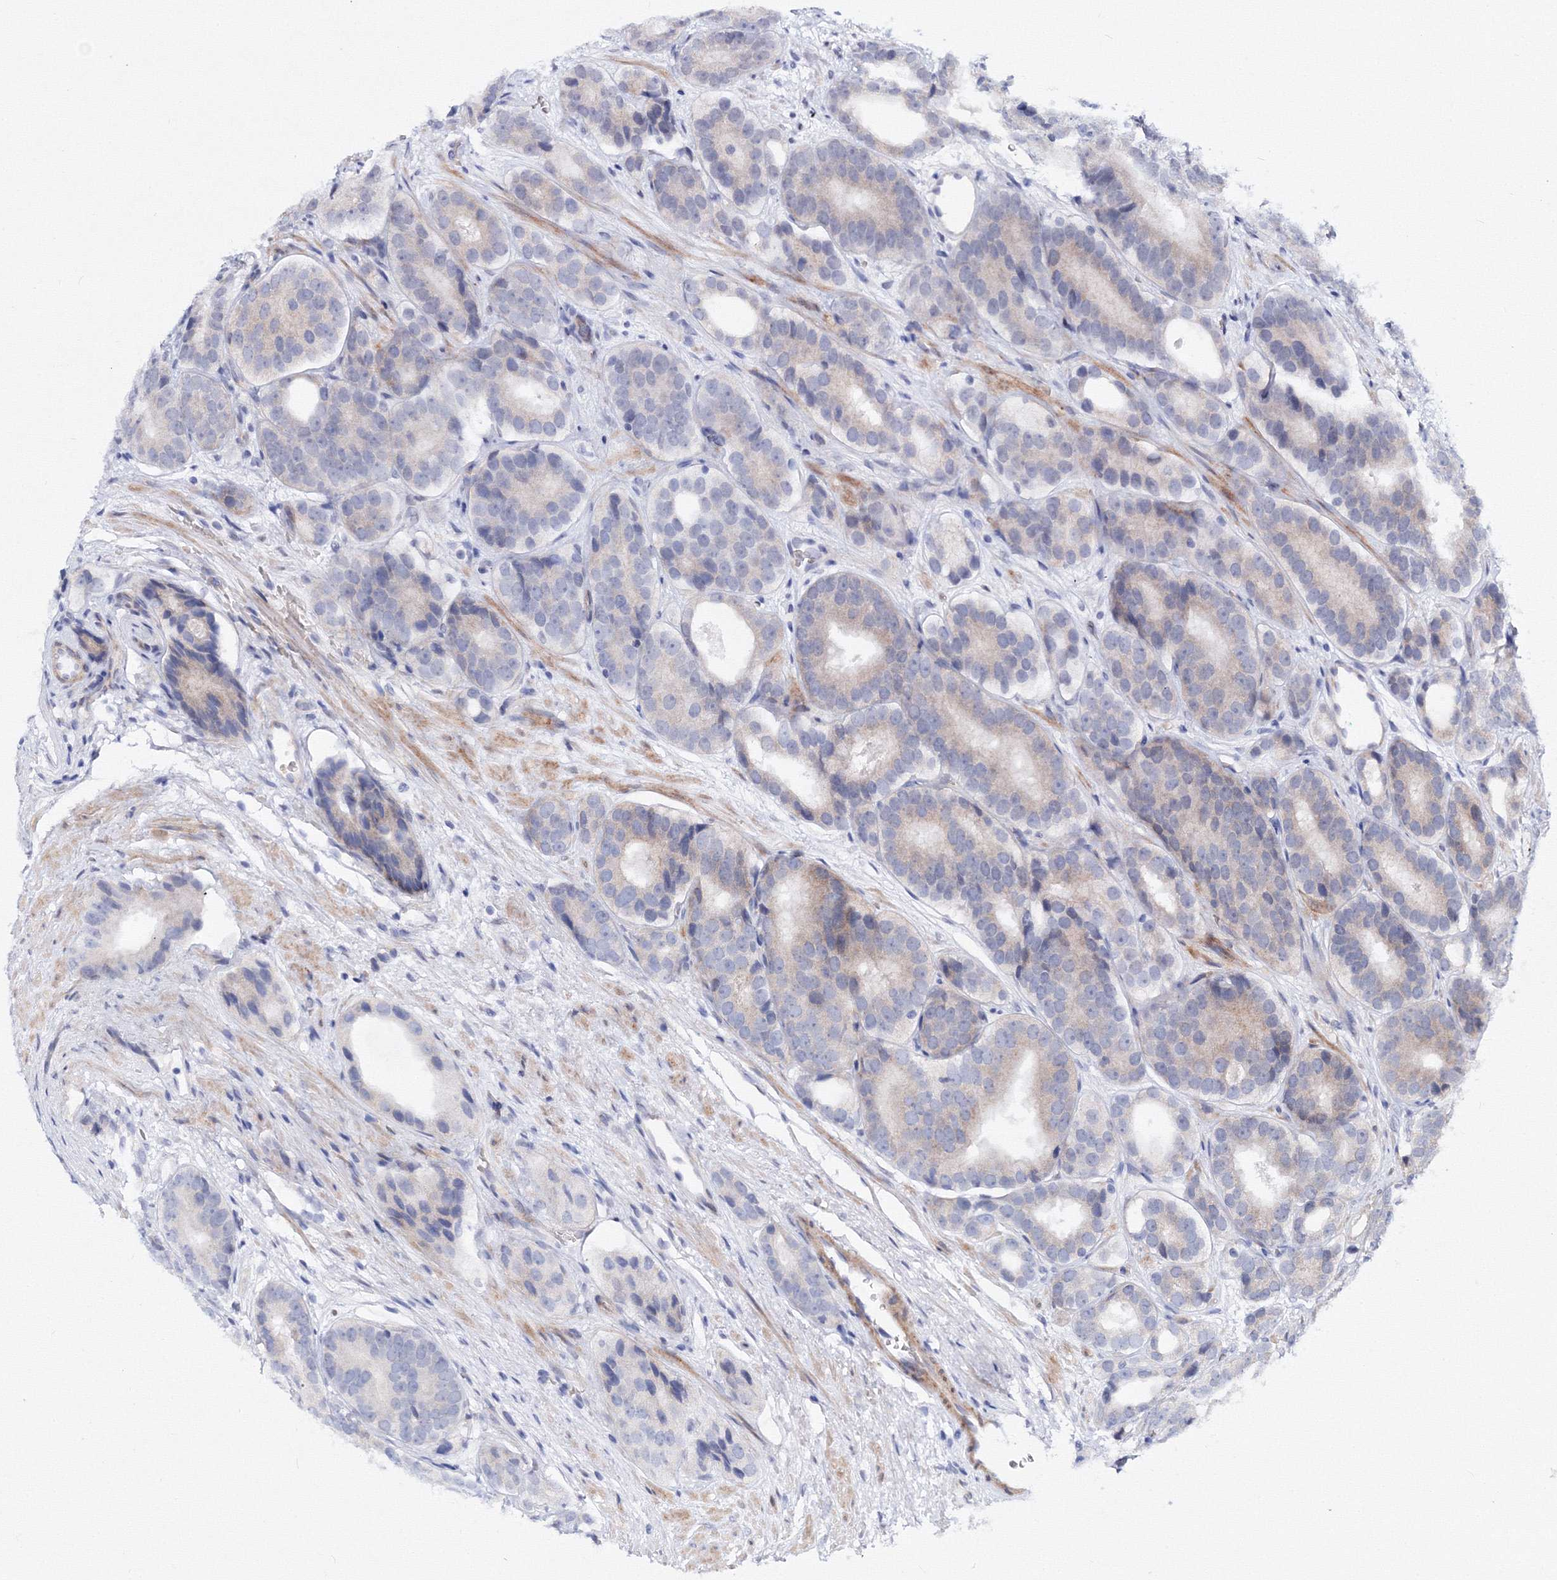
{"staining": {"intensity": "weak", "quantity": "<25%", "location": "cytoplasmic/membranous"}, "tissue": "prostate cancer", "cell_type": "Tumor cells", "image_type": "cancer", "snomed": [{"axis": "morphology", "description": "Adenocarcinoma, High grade"}, {"axis": "topography", "description": "Prostate"}], "caption": "High power microscopy image of an immunohistochemistry (IHC) histopathology image of high-grade adenocarcinoma (prostate), revealing no significant staining in tumor cells.", "gene": "C11orf52", "patient": {"sex": "male", "age": 56}}